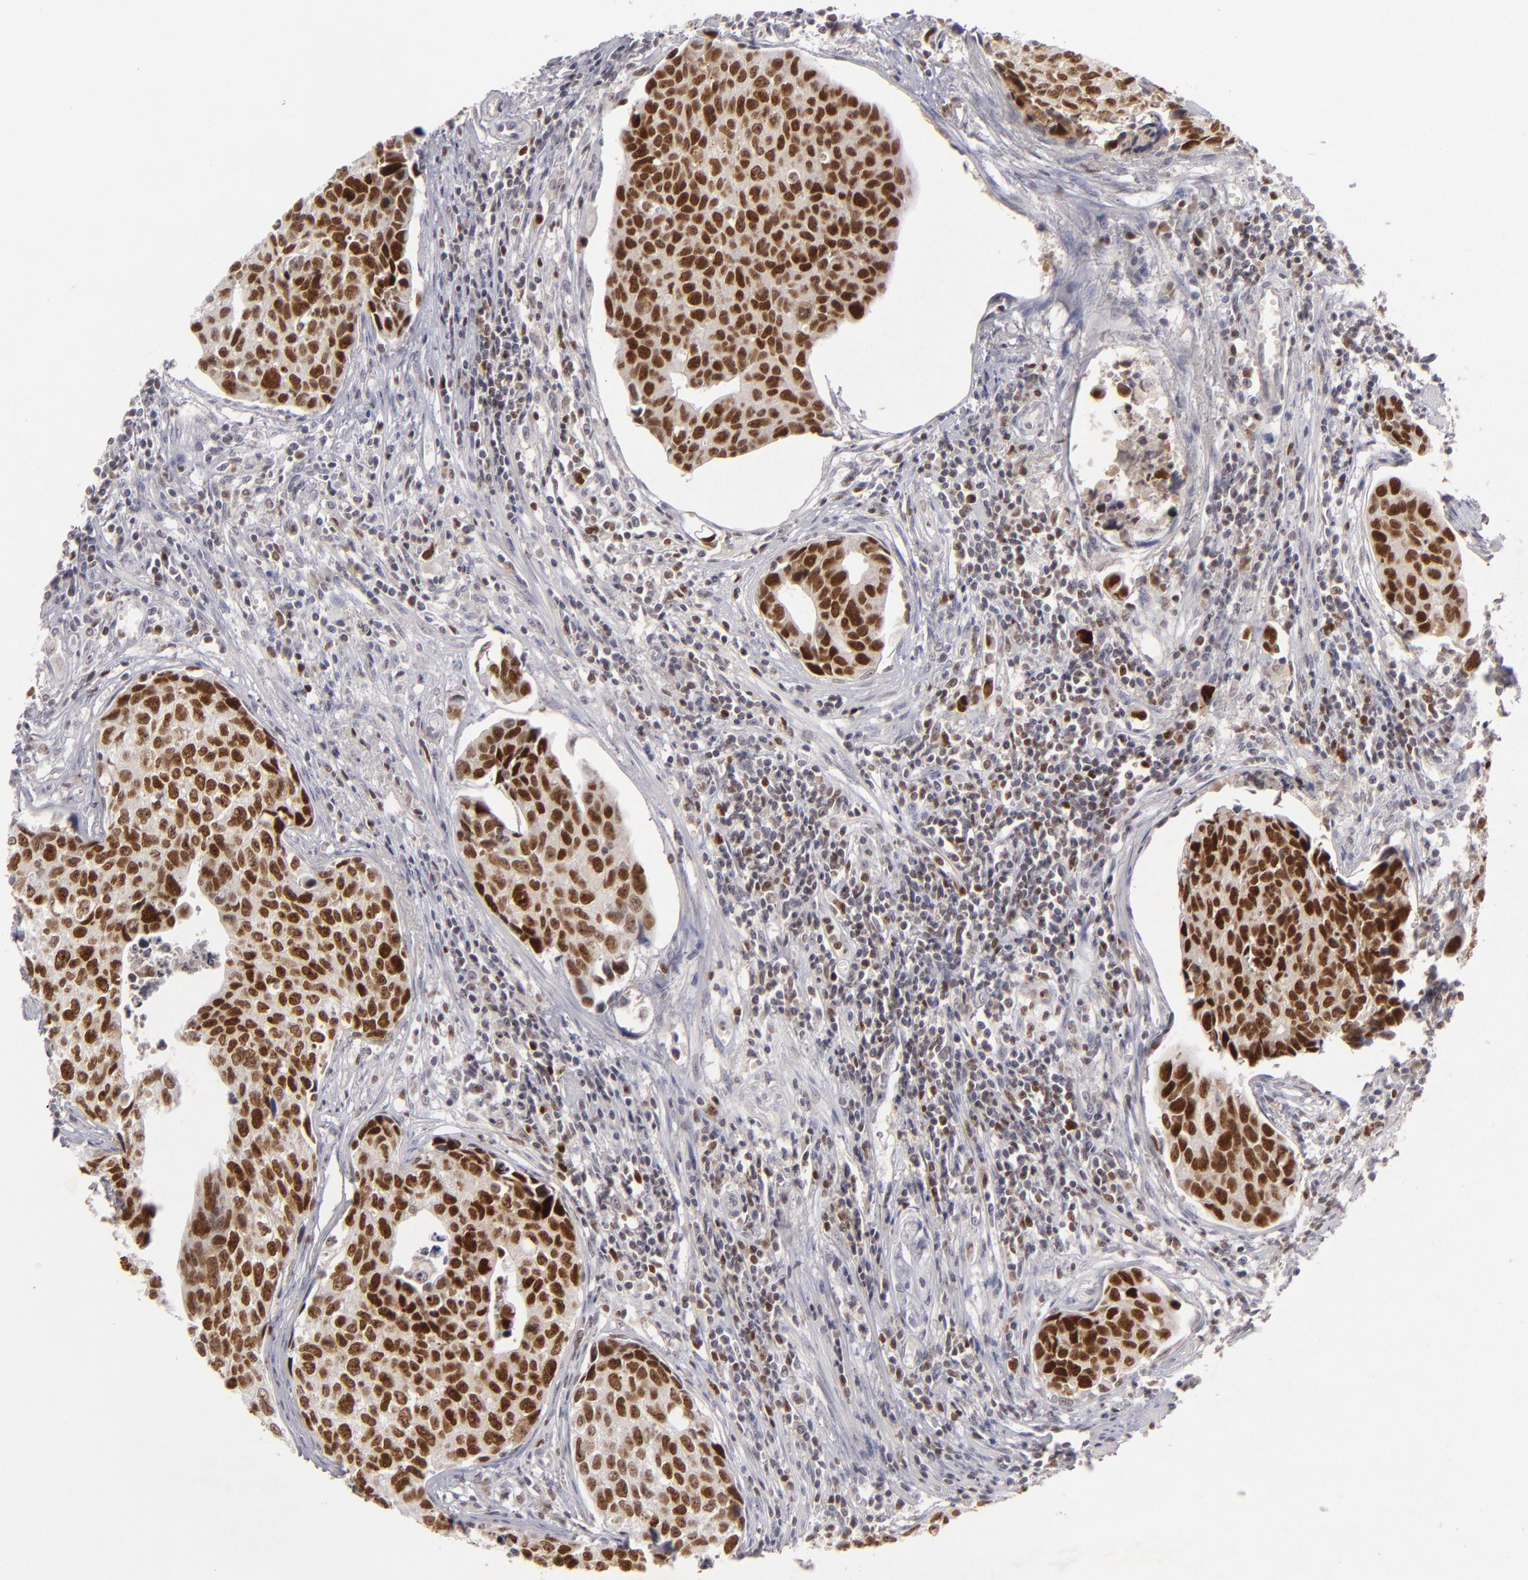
{"staining": {"intensity": "strong", "quantity": ">75%", "location": "nuclear"}, "tissue": "urothelial cancer", "cell_type": "Tumor cells", "image_type": "cancer", "snomed": [{"axis": "morphology", "description": "Urothelial carcinoma, High grade"}, {"axis": "topography", "description": "Urinary bladder"}], "caption": "DAB (3,3'-diaminobenzidine) immunohistochemical staining of high-grade urothelial carcinoma displays strong nuclear protein staining in about >75% of tumor cells.", "gene": "FEN1", "patient": {"sex": "male", "age": 81}}